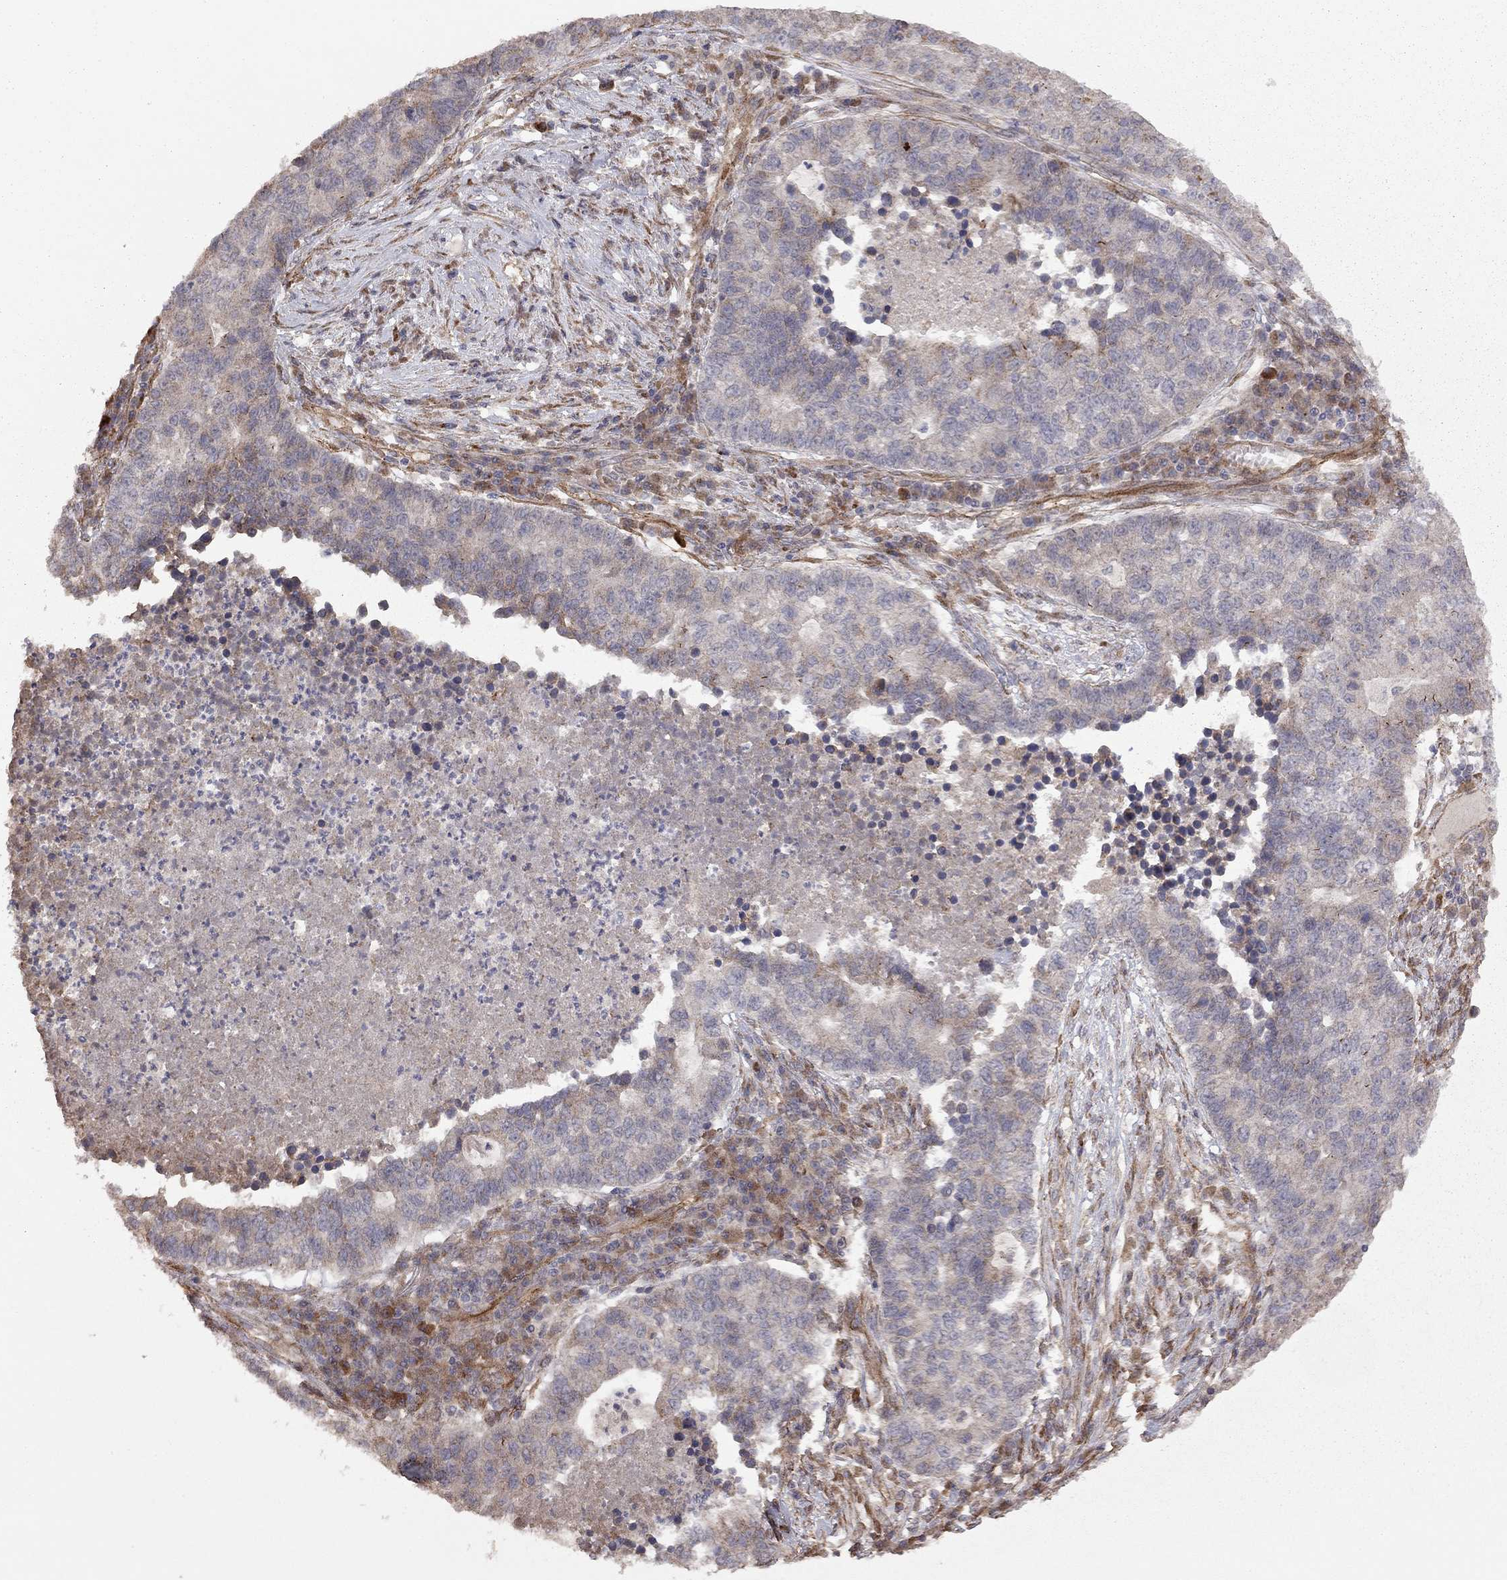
{"staining": {"intensity": "negative", "quantity": "none", "location": "none"}, "tissue": "lung cancer", "cell_type": "Tumor cells", "image_type": "cancer", "snomed": [{"axis": "morphology", "description": "Adenocarcinoma, NOS"}, {"axis": "topography", "description": "Lung"}], "caption": "High magnification brightfield microscopy of lung adenocarcinoma stained with DAB (3,3'-diaminobenzidine) (brown) and counterstained with hematoxylin (blue): tumor cells show no significant staining.", "gene": "EXOC3L2", "patient": {"sex": "male", "age": 57}}